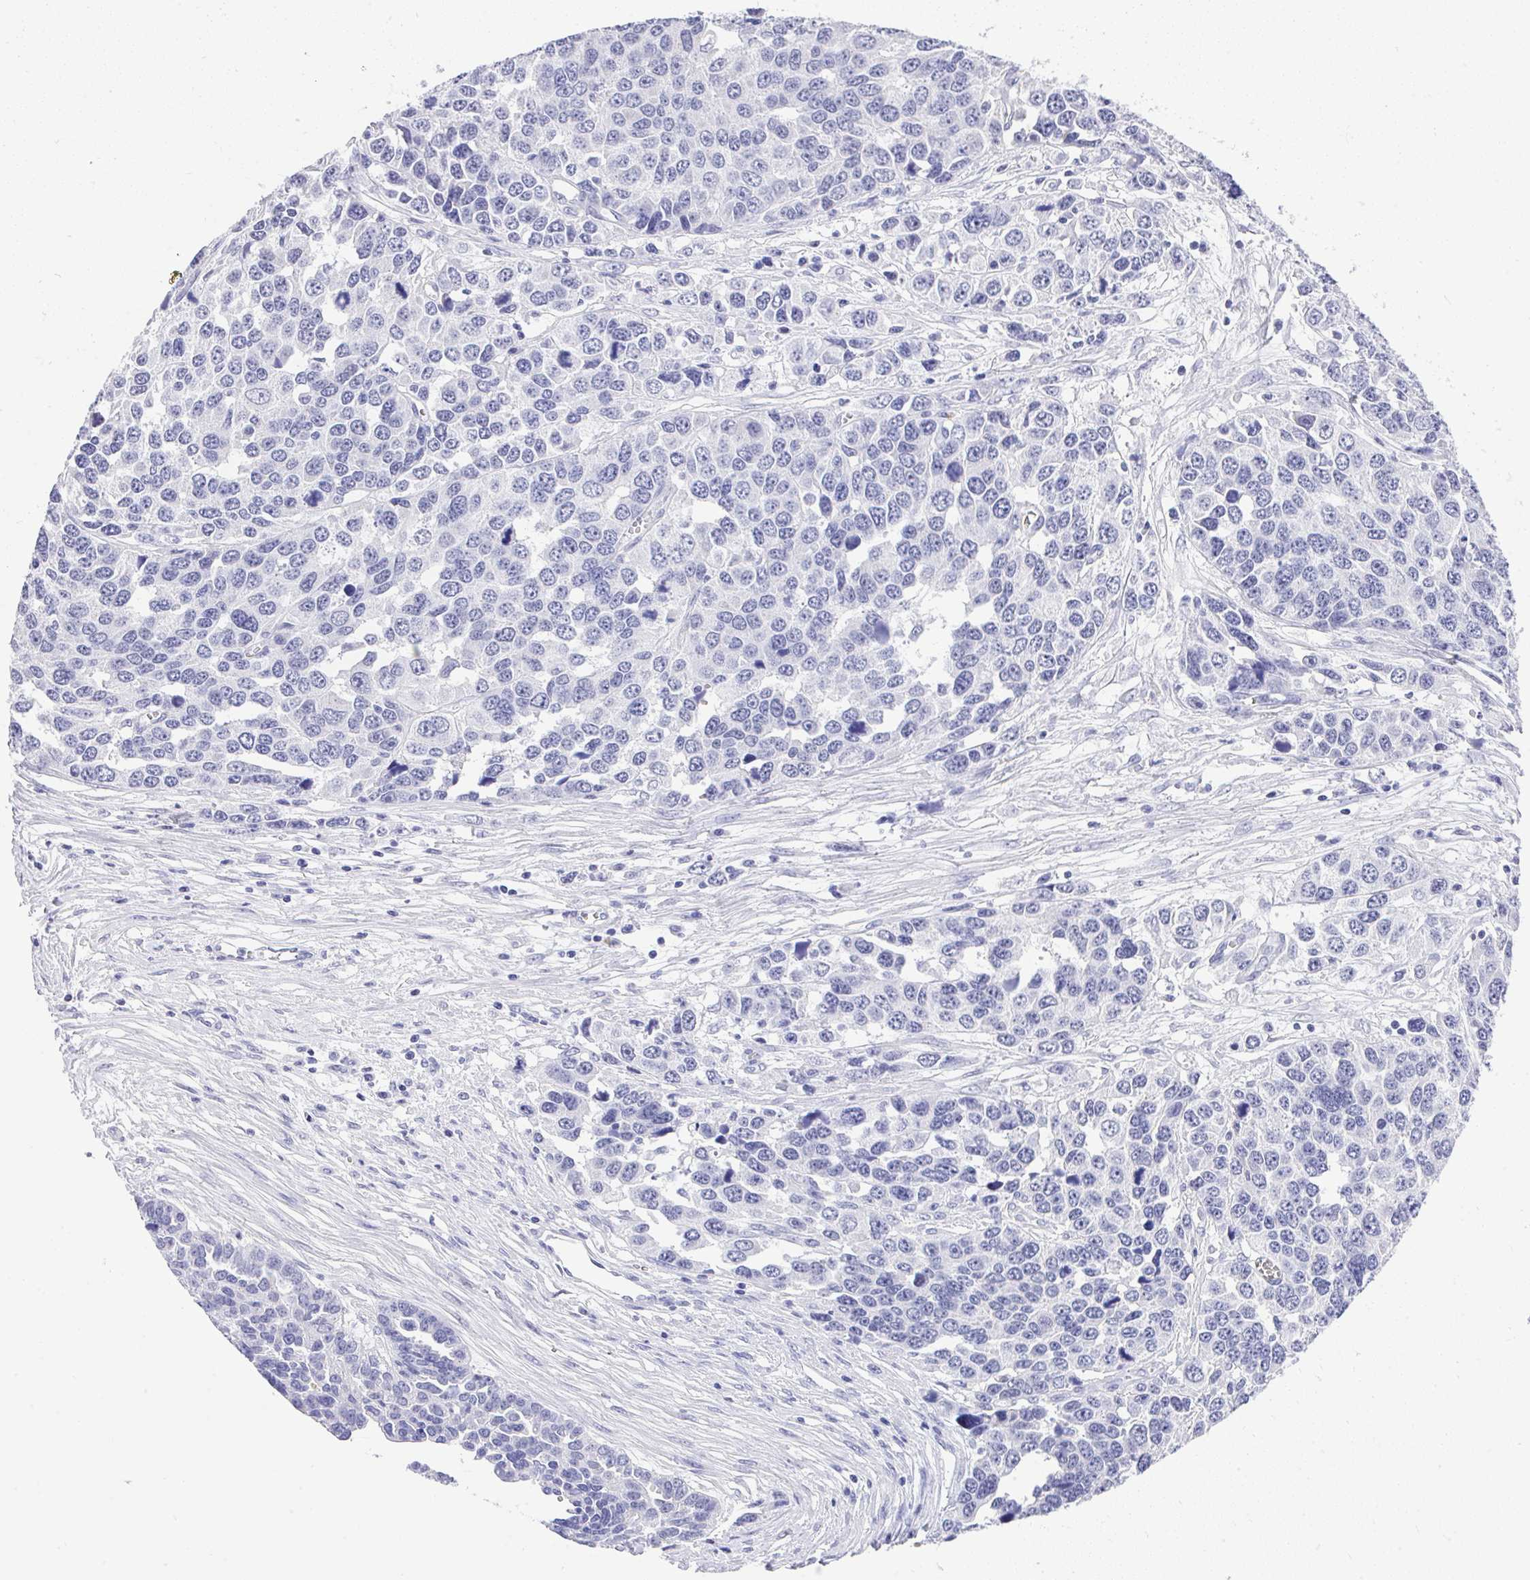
{"staining": {"intensity": "negative", "quantity": "none", "location": "none"}, "tissue": "ovarian cancer", "cell_type": "Tumor cells", "image_type": "cancer", "snomed": [{"axis": "morphology", "description": "Cystadenocarcinoma, serous, NOS"}, {"axis": "topography", "description": "Ovary"}], "caption": "Photomicrograph shows no significant protein staining in tumor cells of ovarian cancer. (Immunohistochemistry, brightfield microscopy, high magnification).", "gene": "MS4A12", "patient": {"sex": "female", "age": 76}}